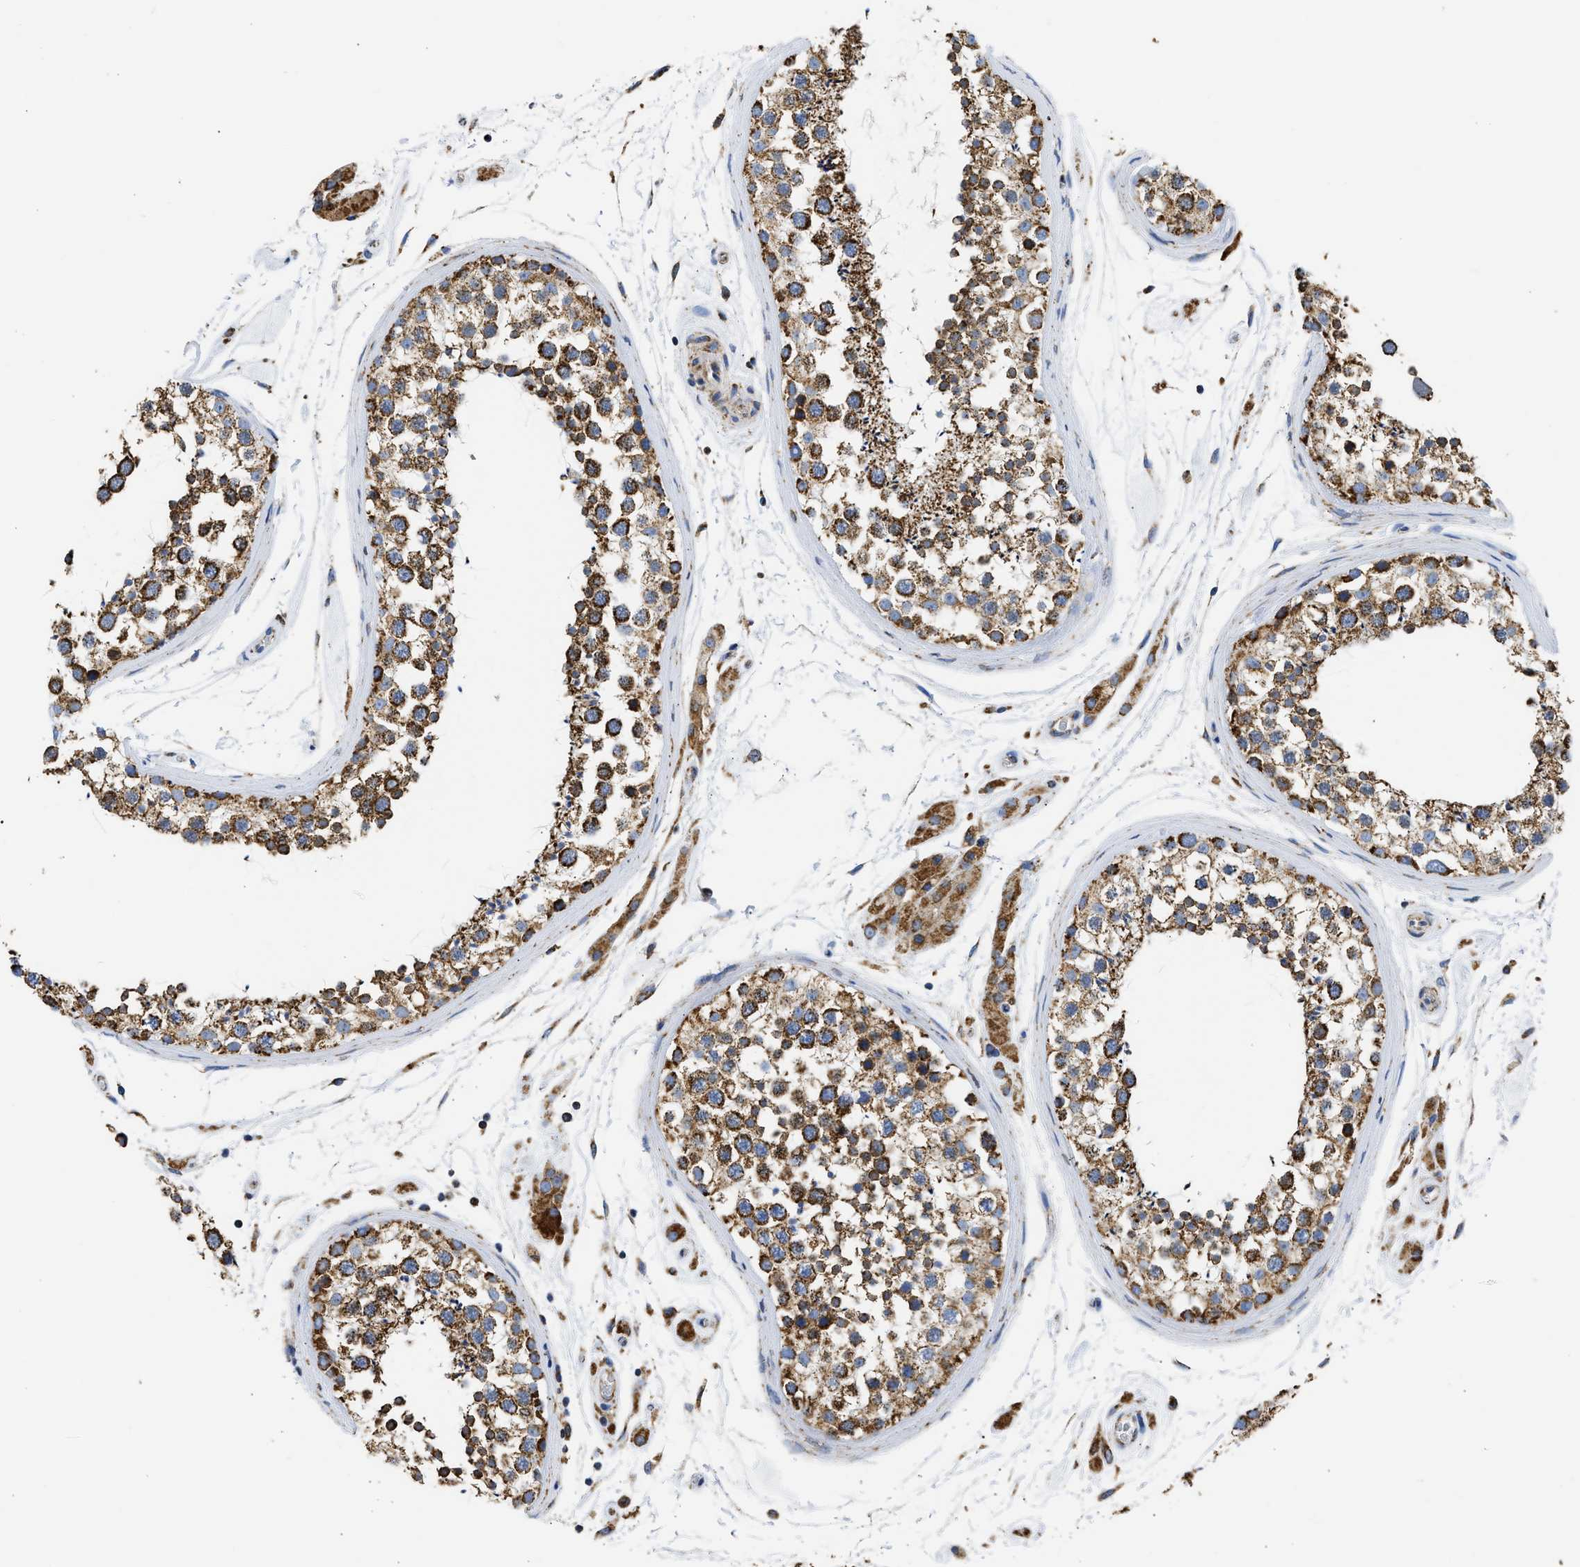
{"staining": {"intensity": "strong", "quantity": ">75%", "location": "cytoplasmic/membranous"}, "tissue": "testis", "cell_type": "Cells in seminiferous ducts", "image_type": "normal", "snomed": [{"axis": "morphology", "description": "Normal tissue, NOS"}, {"axis": "topography", "description": "Testis"}], "caption": "Immunohistochemistry (IHC) micrograph of unremarkable testis stained for a protein (brown), which exhibits high levels of strong cytoplasmic/membranous positivity in approximately >75% of cells in seminiferous ducts.", "gene": "CYCS", "patient": {"sex": "male", "age": 46}}